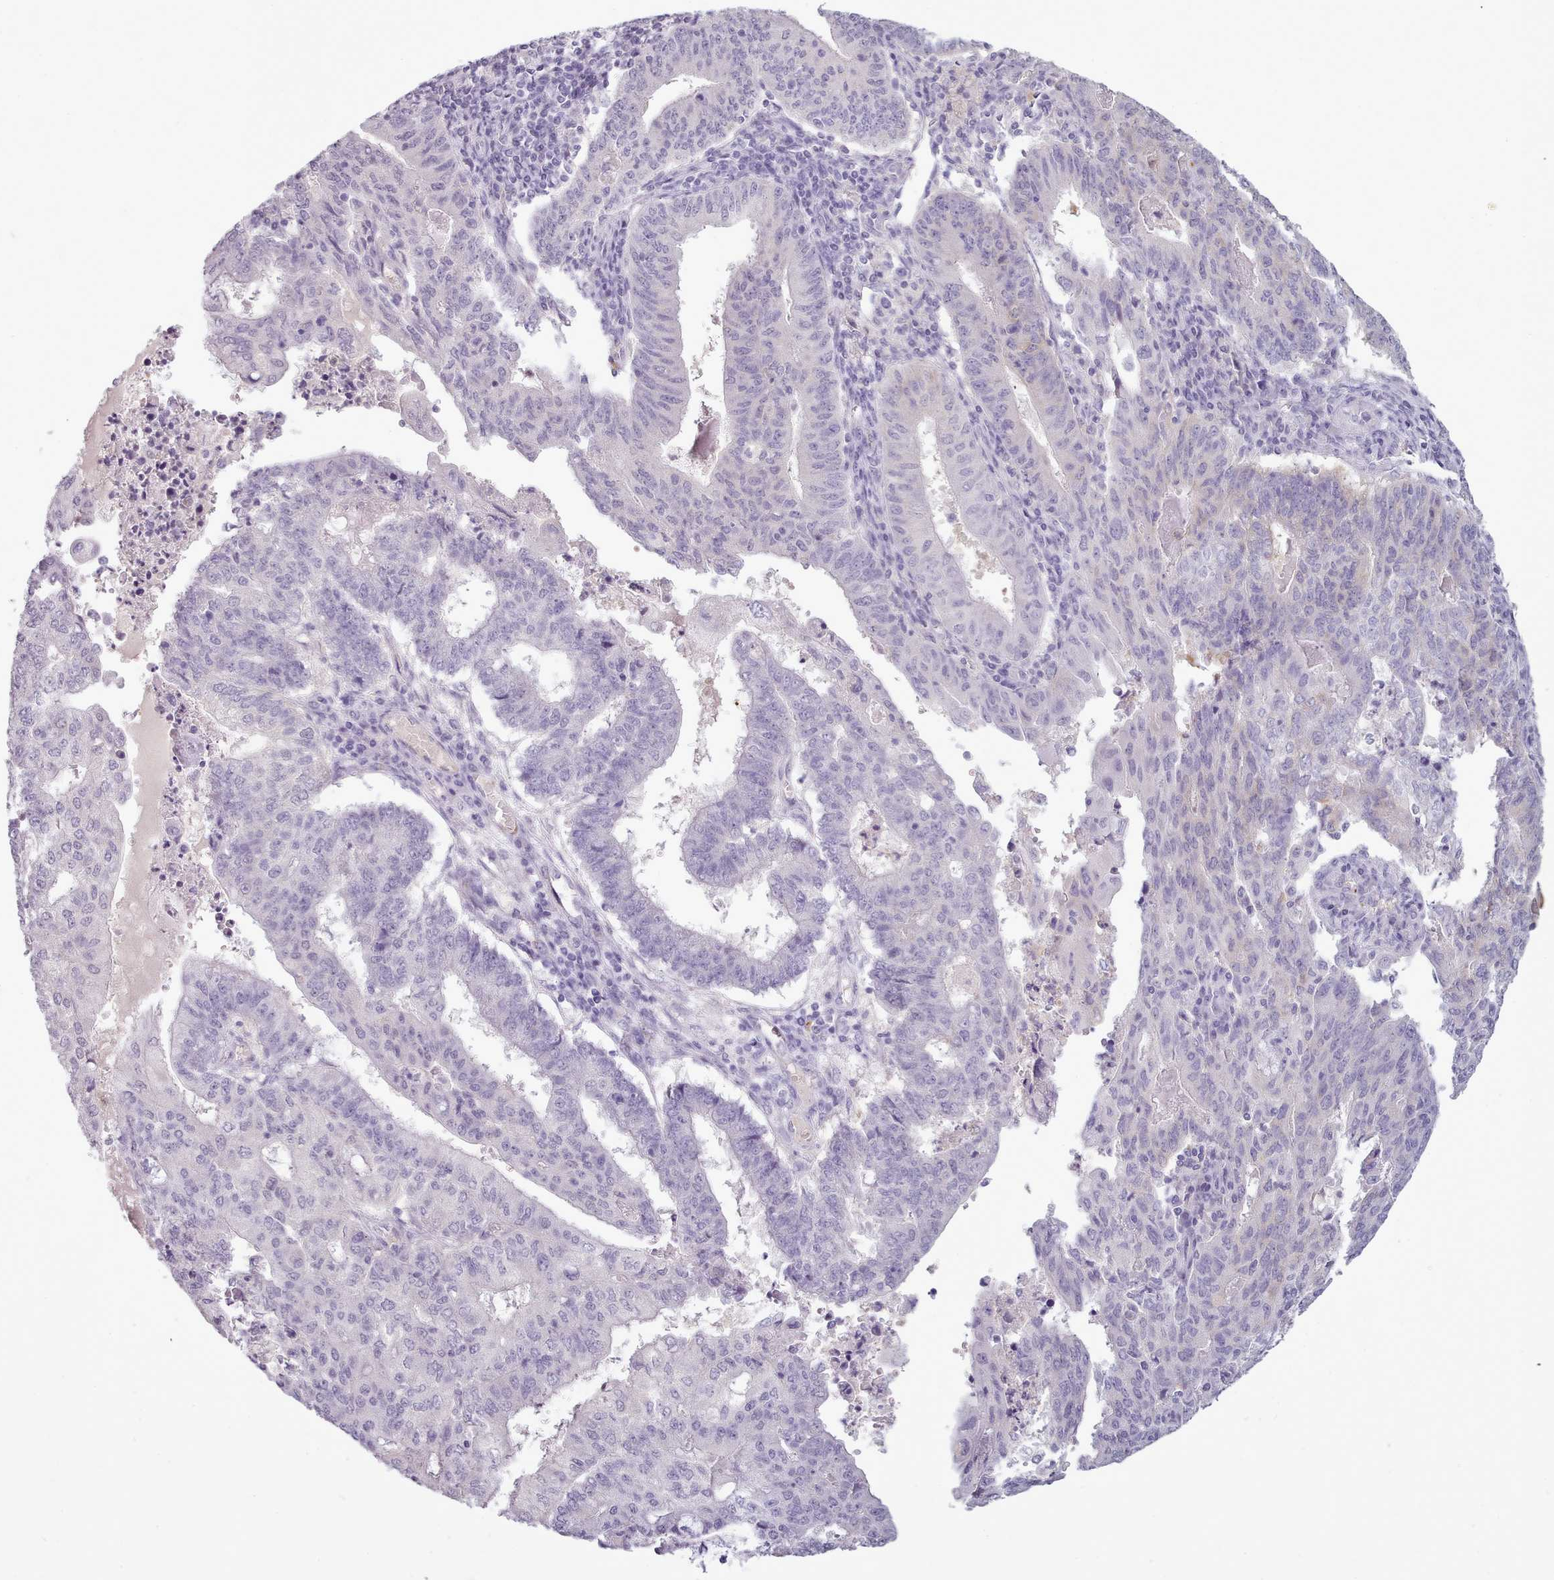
{"staining": {"intensity": "moderate", "quantity": "<25%", "location": "cytoplasmic/membranous"}, "tissue": "endometrial cancer", "cell_type": "Tumor cells", "image_type": "cancer", "snomed": [{"axis": "morphology", "description": "Adenocarcinoma, NOS"}, {"axis": "topography", "description": "Endometrium"}], "caption": "Immunohistochemical staining of adenocarcinoma (endometrial) exhibits low levels of moderate cytoplasmic/membranous positivity in about <25% of tumor cells.", "gene": "NDST2", "patient": {"sex": "female", "age": 59}}